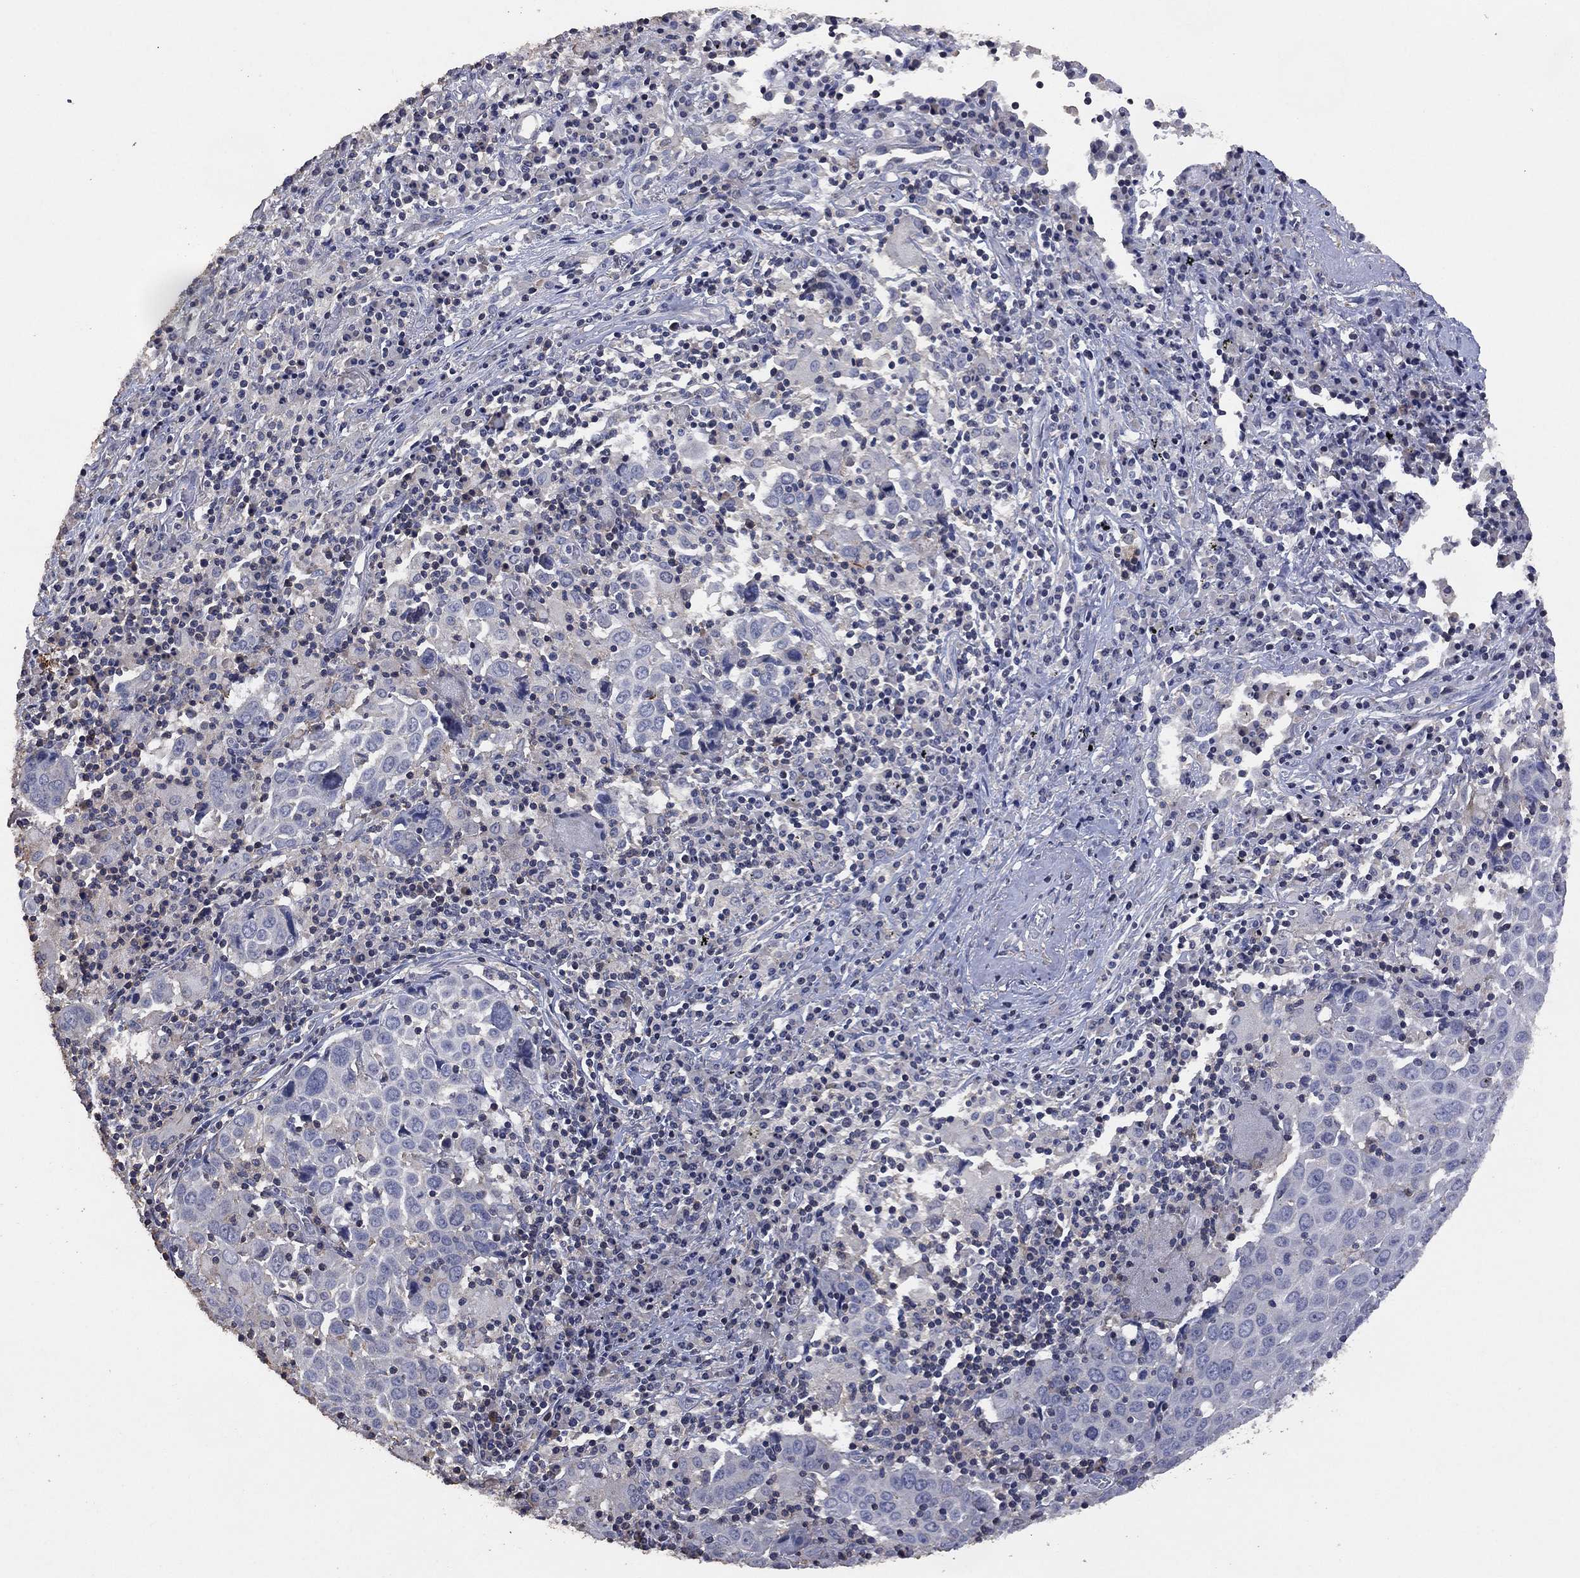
{"staining": {"intensity": "negative", "quantity": "none", "location": "none"}, "tissue": "lung cancer", "cell_type": "Tumor cells", "image_type": "cancer", "snomed": [{"axis": "morphology", "description": "Squamous cell carcinoma, NOS"}, {"axis": "topography", "description": "Lung"}], "caption": "The immunohistochemistry histopathology image has no significant expression in tumor cells of lung cancer tissue. The staining is performed using DAB brown chromogen with nuclei counter-stained in using hematoxylin.", "gene": "ADPRHL1", "patient": {"sex": "male", "age": 57}}